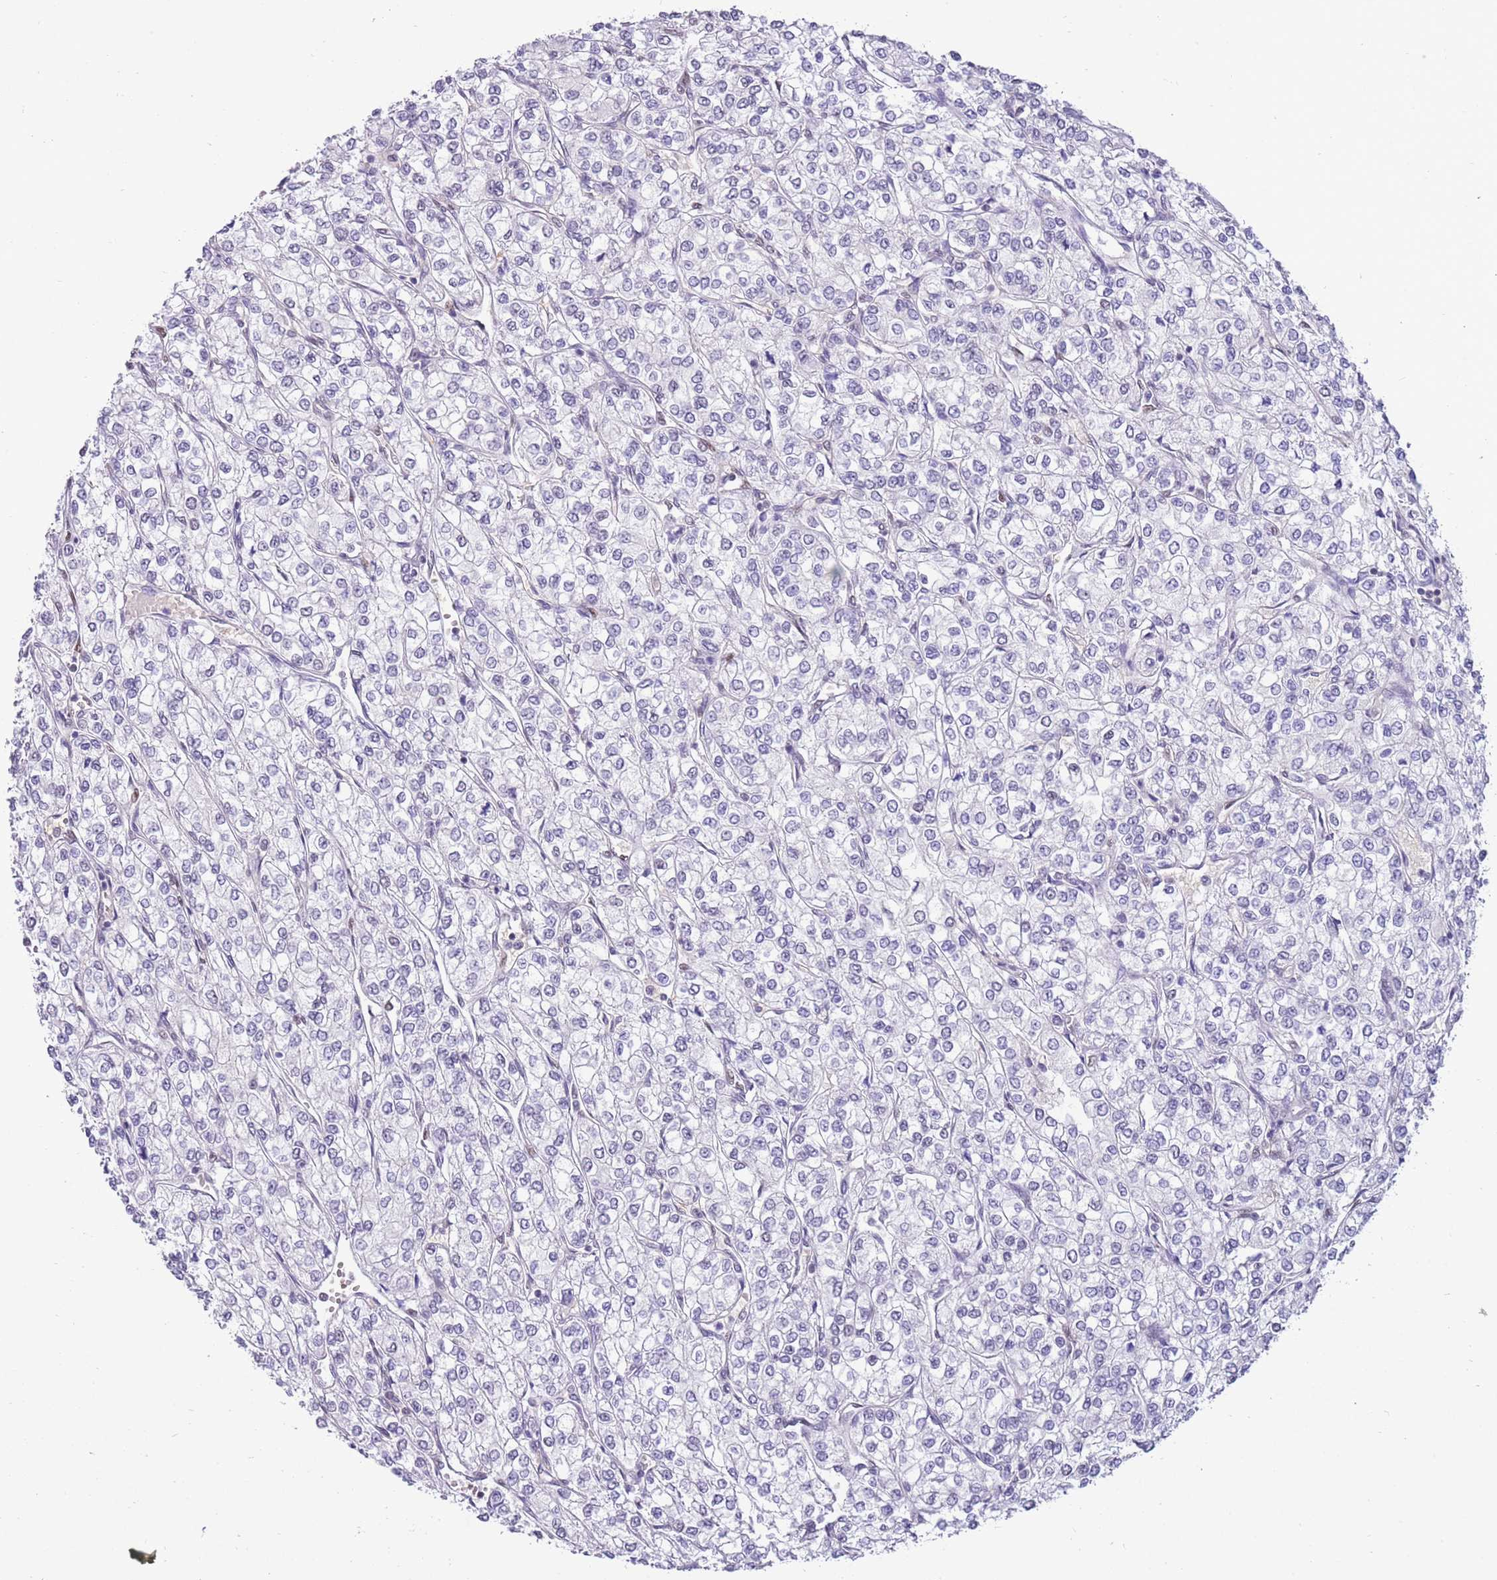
{"staining": {"intensity": "negative", "quantity": "none", "location": "none"}, "tissue": "renal cancer", "cell_type": "Tumor cells", "image_type": "cancer", "snomed": [{"axis": "morphology", "description": "Adenocarcinoma, NOS"}, {"axis": "topography", "description": "Kidney"}], "caption": "Tumor cells are negative for brown protein staining in renal cancer (adenocarcinoma).", "gene": "DDI2", "patient": {"sex": "male", "age": 80}}